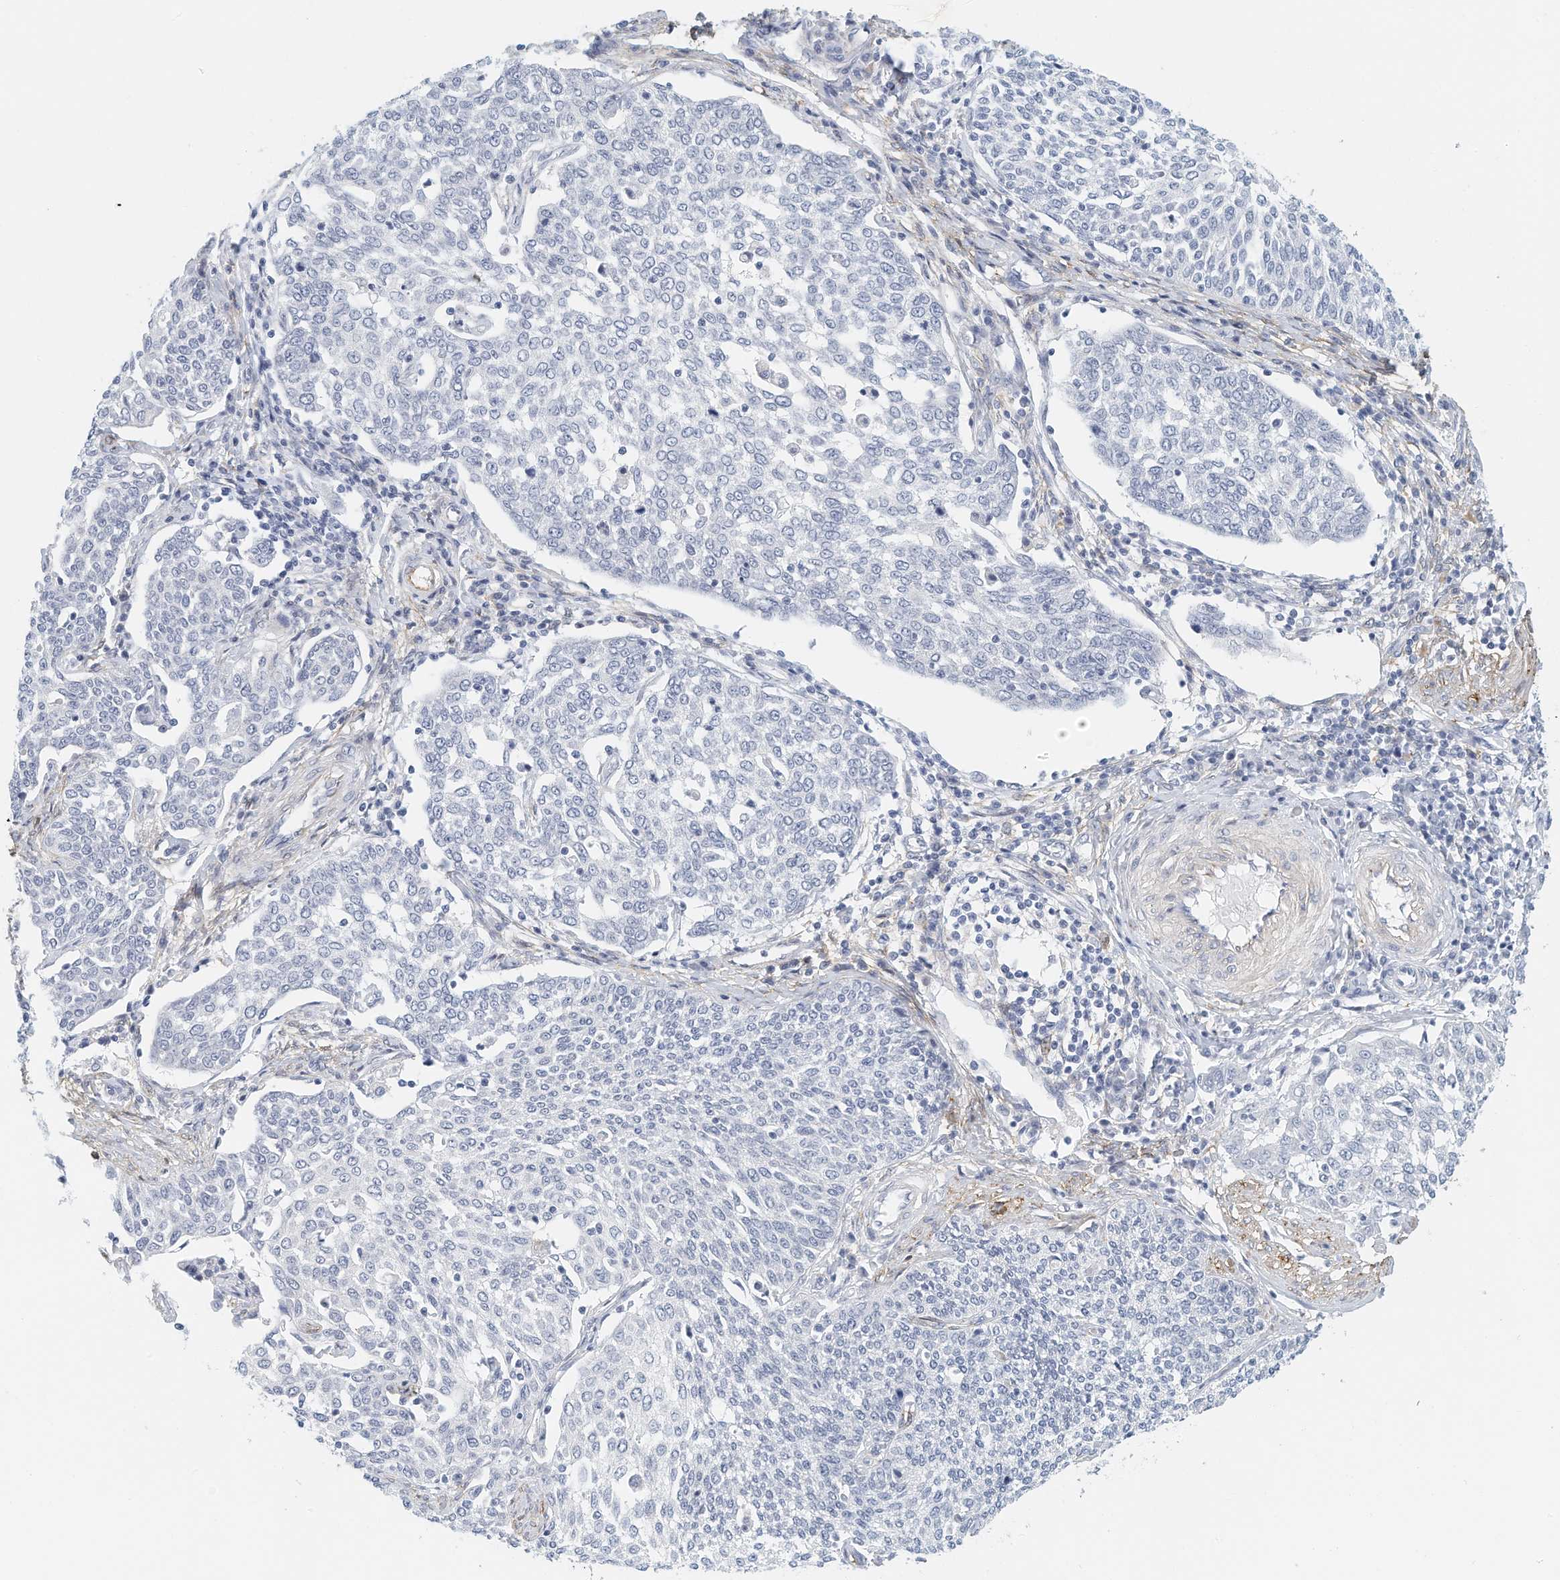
{"staining": {"intensity": "negative", "quantity": "none", "location": "none"}, "tissue": "cervical cancer", "cell_type": "Tumor cells", "image_type": "cancer", "snomed": [{"axis": "morphology", "description": "Squamous cell carcinoma, NOS"}, {"axis": "topography", "description": "Cervix"}], "caption": "High magnification brightfield microscopy of cervical cancer (squamous cell carcinoma) stained with DAB (3,3'-diaminobenzidine) (brown) and counterstained with hematoxylin (blue): tumor cells show no significant staining.", "gene": "ARHGAP28", "patient": {"sex": "female", "age": 34}}